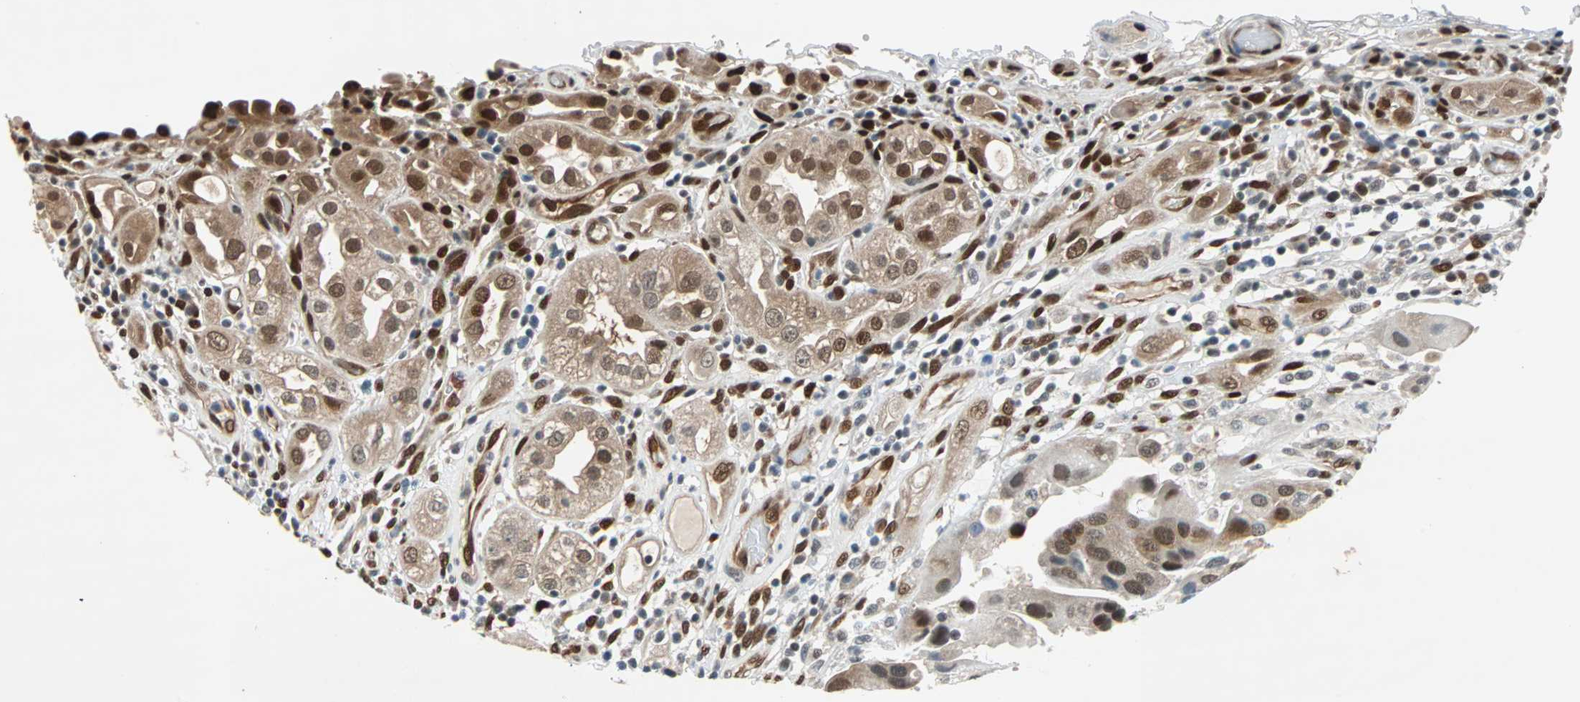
{"staining": {"intensity": "strong", "quantity": ">75%", "location": "cytoplasmic/membranous,nuclear"}, "tissue": "urothelial cancer", "cell_type": "Tumor cells", "image_type": "cancer", "snomed": [{"axis": "morphology", "description": "Urothelial carcinoma, High grade"}, {"axis": "topography", "description": "Urinary bladder"}], "caption": "Strong cytoplasmic/membranous and nuclear staining is identified in approximately >75% of tumor cells in urothelial carcinoma (high-grade).", "gene": "WWTR1", "patient": {"sex": "female", "age": 64}}